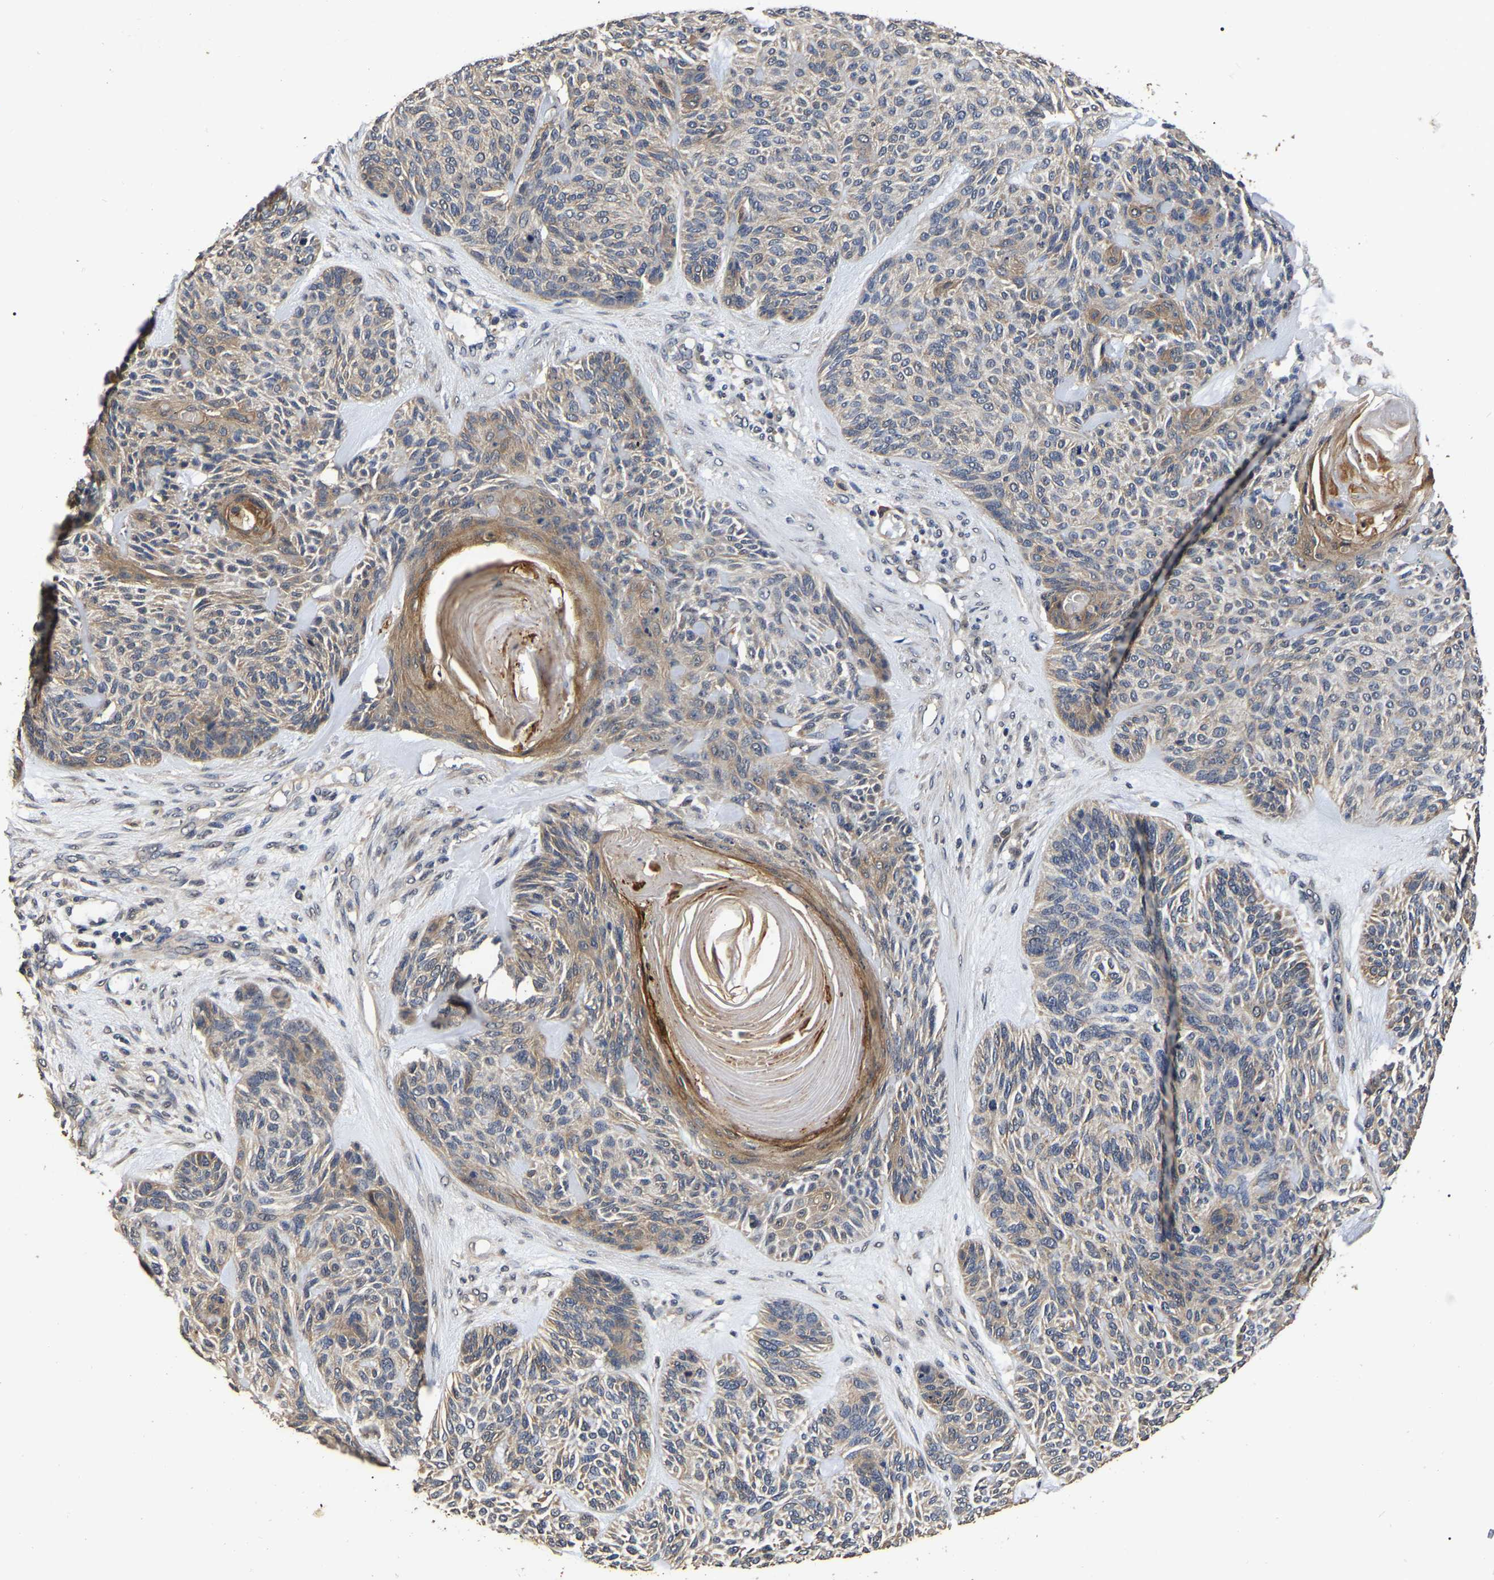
{"staining": {"intensity": "weak", "quantity": "25%-75%", "location": "cytoplasmic/membranous"}, "tissue": "skin cancer", "cell_type": "Tumor cells", "image_type": "cancer", "snomed": [{"axis": "morphology", "description": "Basal cell carcinoma"}, {"axis": "topography", "description": "Skin"}], "caption": "Immunohistochemistry histopathology image of human skin cancer (basal cell carcinoma) stained for a protein (brown), which exhibits low levels of weak cytoplasmic/membranous staining in approximately 25%-75% of tumor cells.", "gene": "STK32C", "patient": {"sex": "male", "age": 55}}